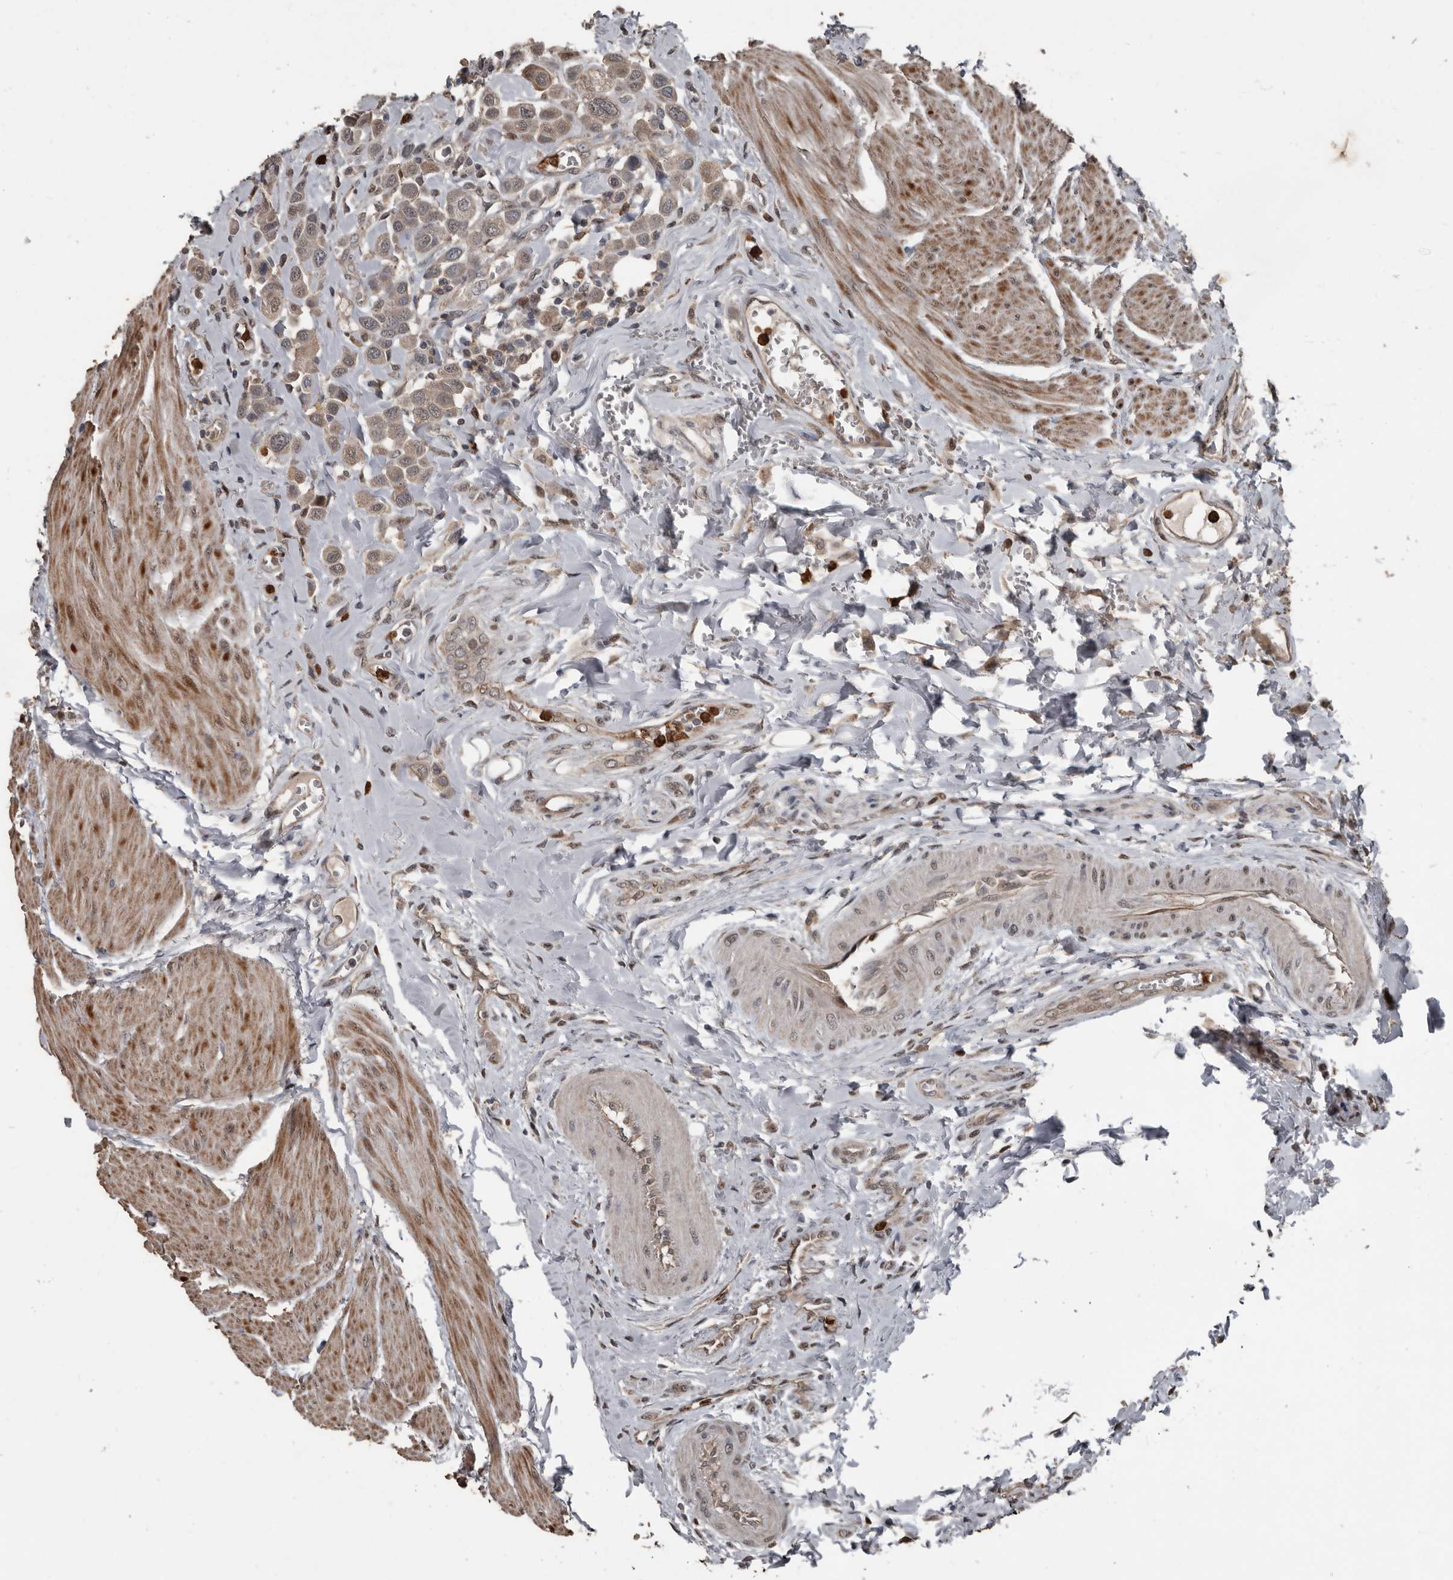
{"staining": {"intensity": "weak", "quantity": ">75%", "location": "cytoplasmic/membranous"}, "tissue": "urothelial cancer", "cell_type": "Tumor cells", "image_type": "cancer", "snomed": [{"axis": "morphology", "description": "Urothelial carcinoma, High grade"}, {"axis": "topography", "description": "Urinary bladder"}], "caption": "This is an image of immunohistochemistry staining of urothelial cancer, which shows weak staining in the cytoplasmic/membranous of tumor cells.", "gene": "FSBP", "patient": {"sex": "male", "age": 50}}